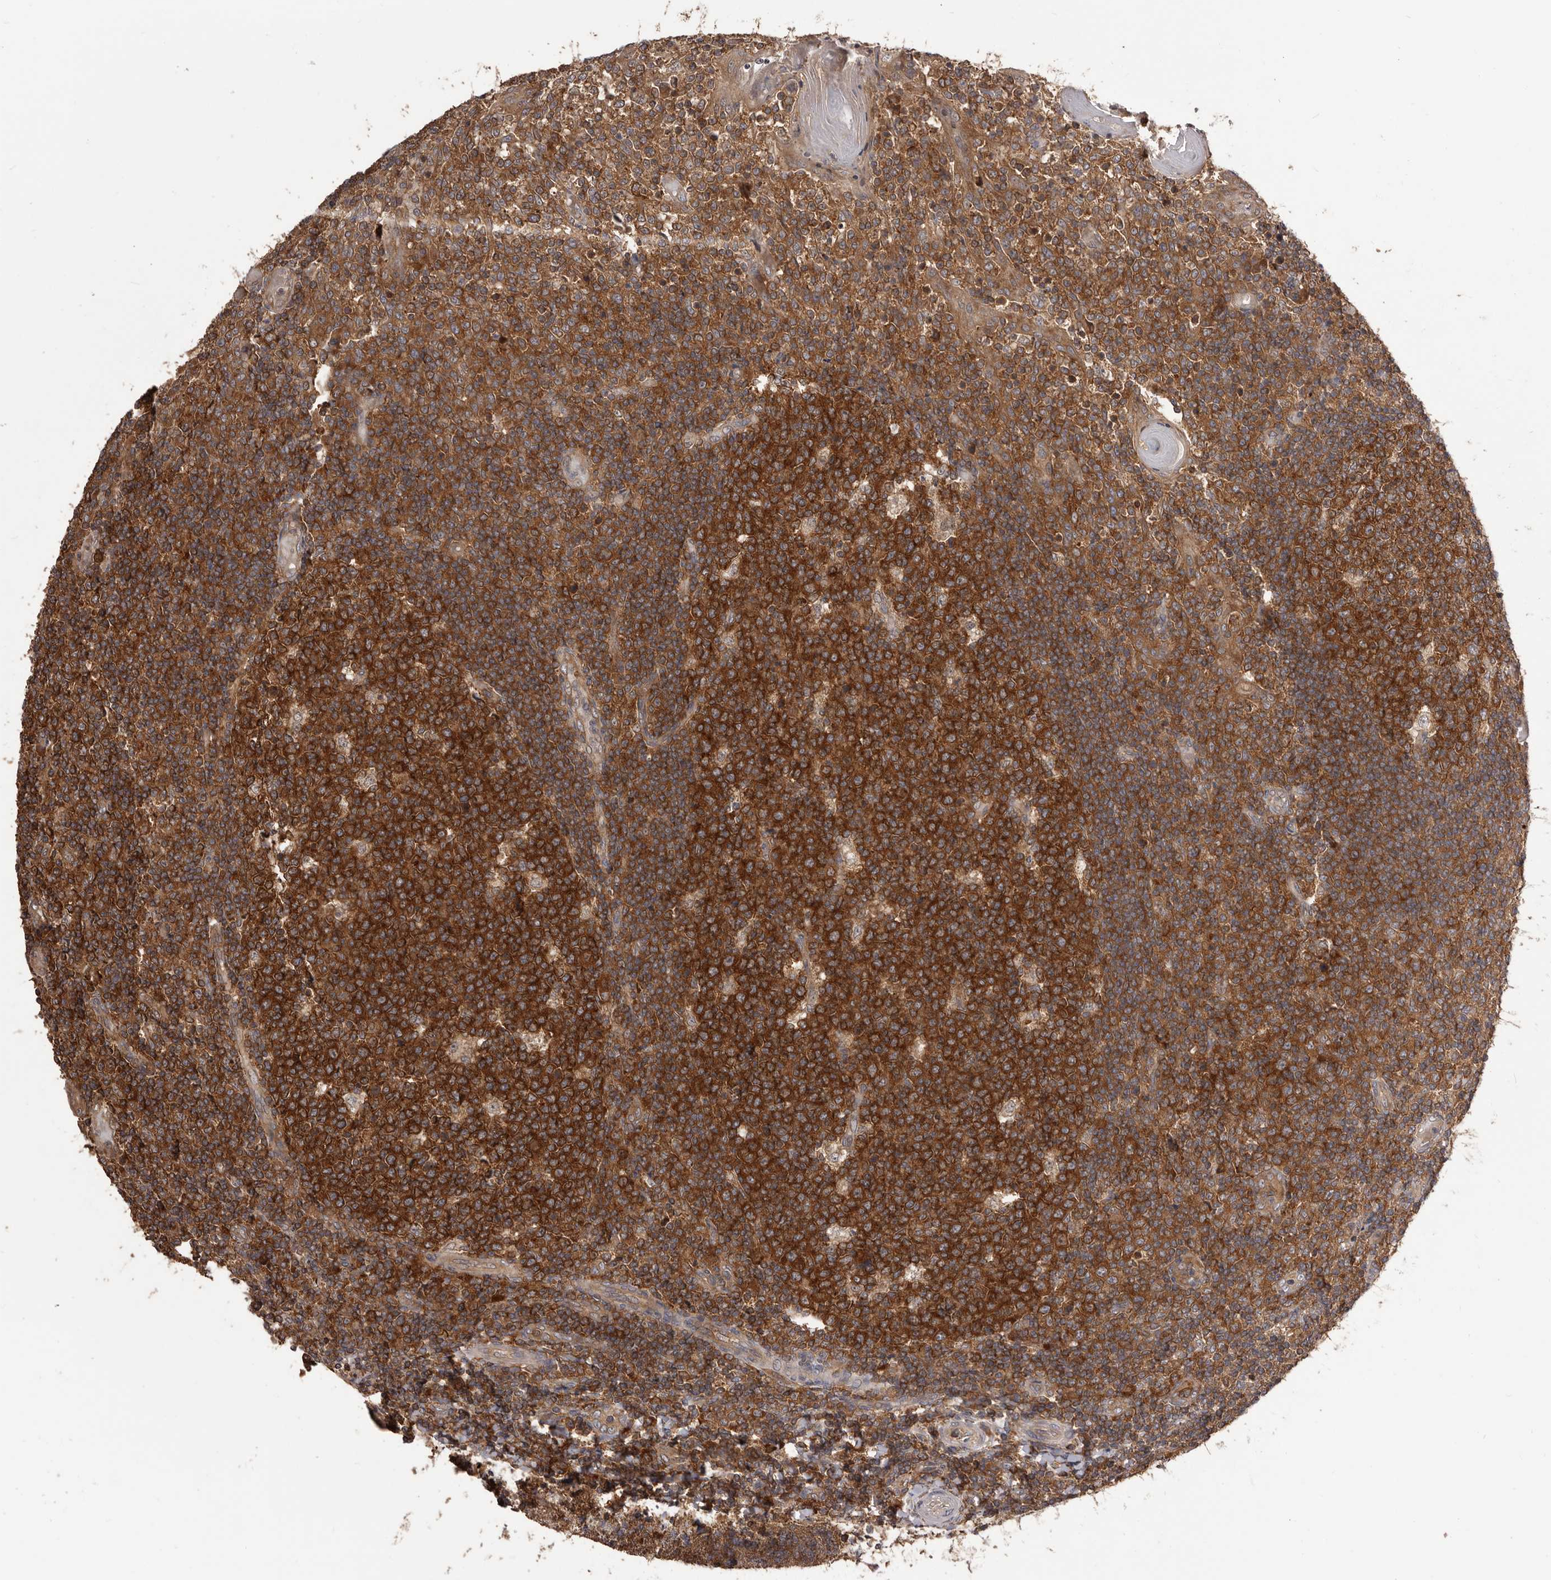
{"staining": {"intensity": "strong", "quantity": ">75%", "location": "cytoplasmic/membranous"}, "tissue": "tonsil", "cell_type": "Germinal center cells", "image_type": "normal", "snomed": [{"axis": "morphology", "description": "Normal tissue, NOS"}, {"axis": "topography", "description": "Tonsil"}], "caption": "This photomicrograph shows normal tonsil stained with IHC to label a protein in brown. The cytoplasmic/membranous of germinal center cells show strong positivity for the protein. Nuclei are counter-stained blue.", "gene": "HBS1L", "patient": {"sex": "female", "age": 19}}